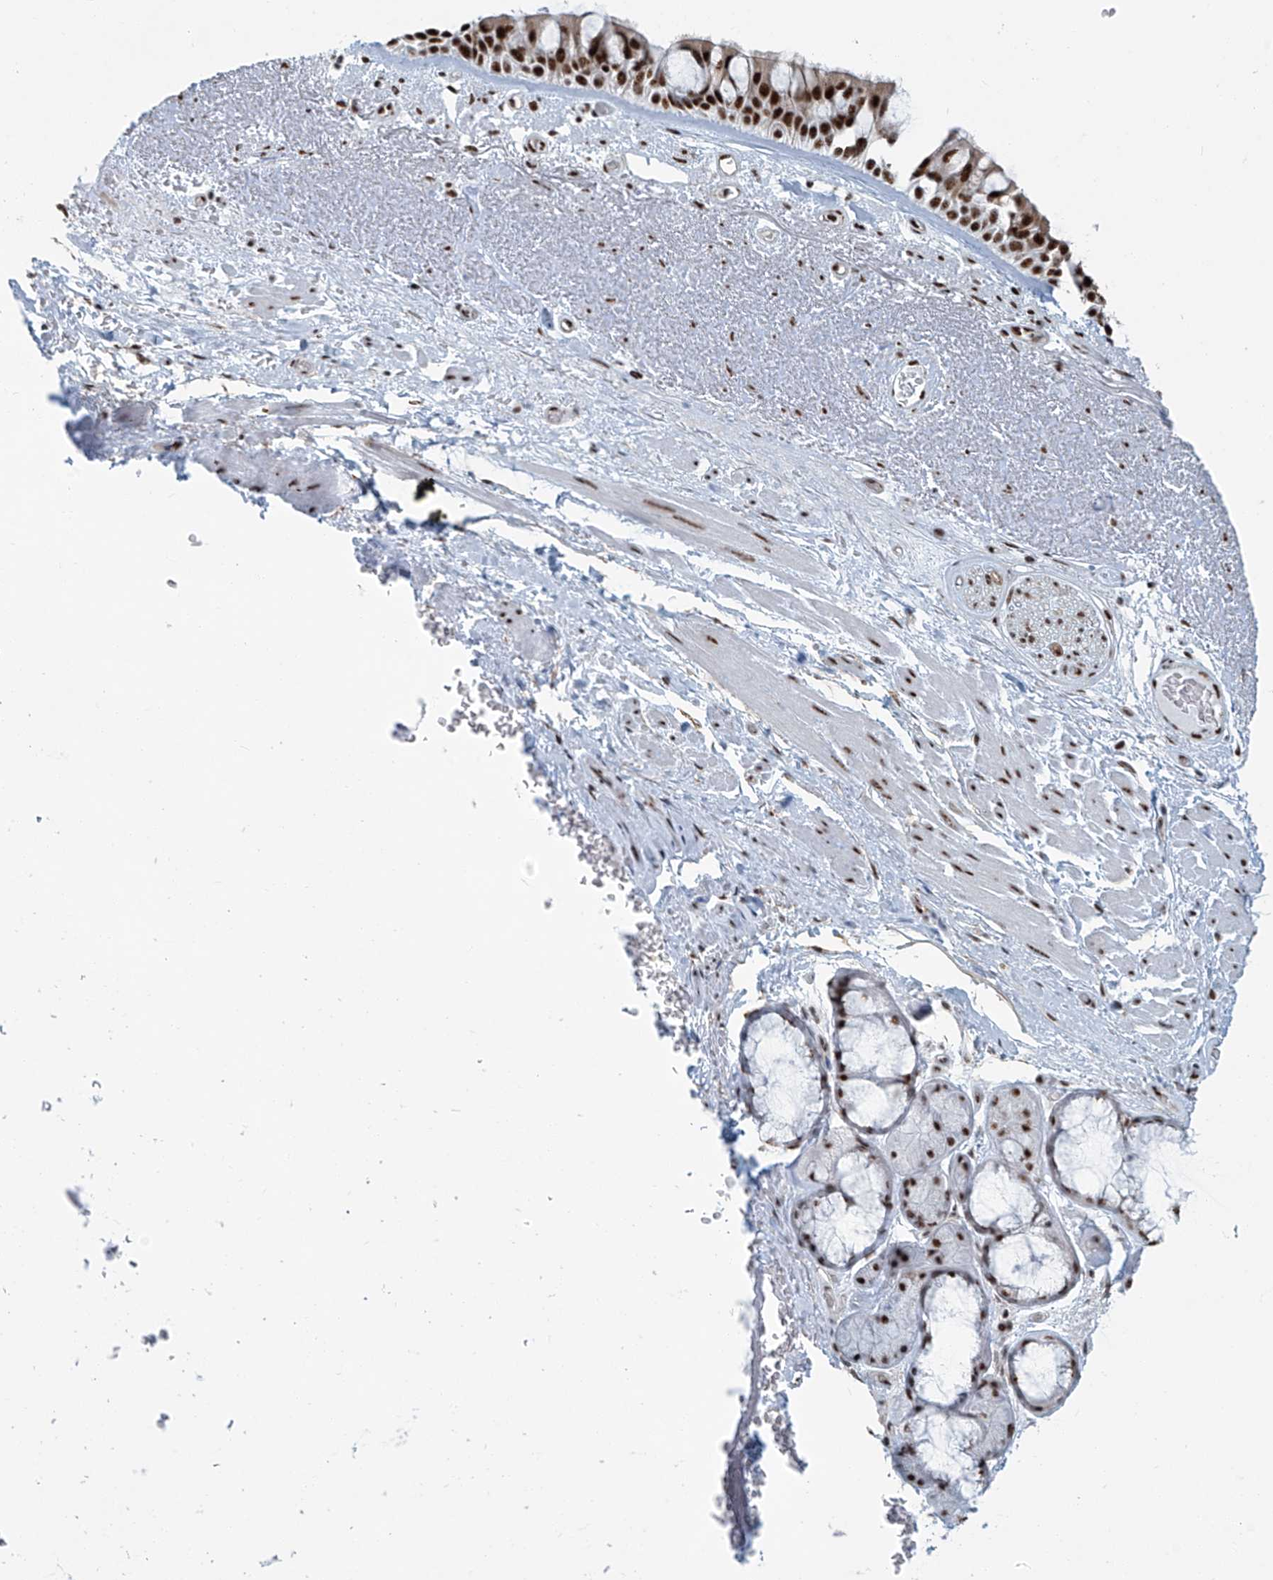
{"staining": {"intensity": "strong", "quantity": ">75%", "location": "nuclear"}, "tissue": "bronchus", "cell_type": "Respiratory epithelial cells", "image_type": "normal", "snomed": [{"axis": "morphology", "description": "Normal tissue, NOS"}, {"axis": "morphology", "description": "Squamous cell carcinoma, NOS"}, {"axis": "topography", "description": "Lymph node"}, {"axis": "topography", "description": "Bronchus"}, {"axis": "topography", "description": "Lung"}], "caption": "Immunohistochemical staining of unremarkable bronchus reveals high levels of strong nuclear expression in approximately >75% of respiratory epithelial cells.", "gene": "ENSG00000257390", "patient": {"sex": "male", "age": 66}}